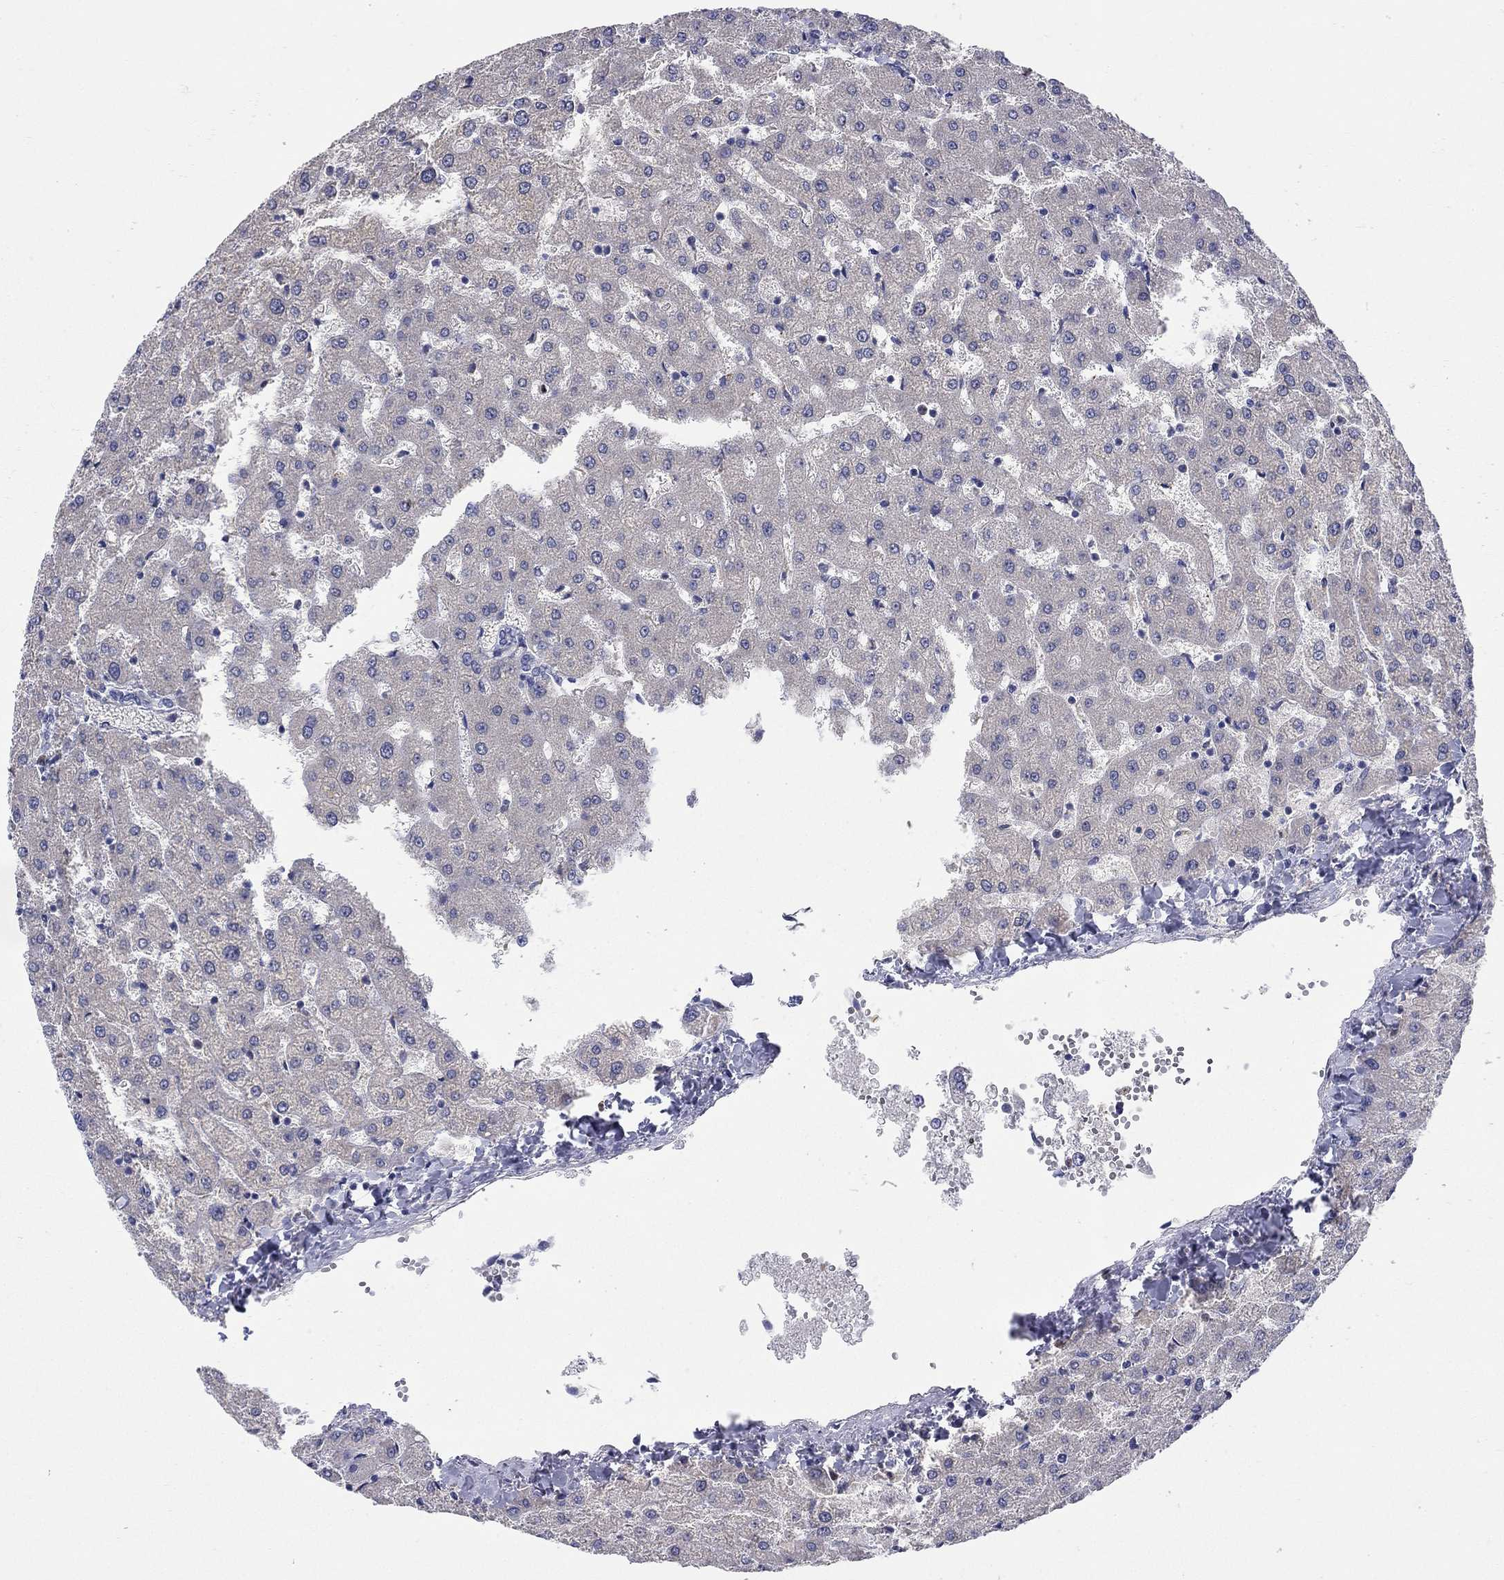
{"staining": {"intensity": "negative", "quantity": "none", "location": "none"}, "tissue": "liver", "cell_type": "Cholangiocytes", "image_type": "normal", "snomed": [{"axis": "morphology", "description": "Normal tissue, NOS"}, {"axis": "topography", "description": "Liver"}], "caption": "The immunohistochemistry (IHC) image has no significant positivity in cholangiocytes of liver.", "gene": "ABCA4", "patient": {"sex": "female", "age": 50}}